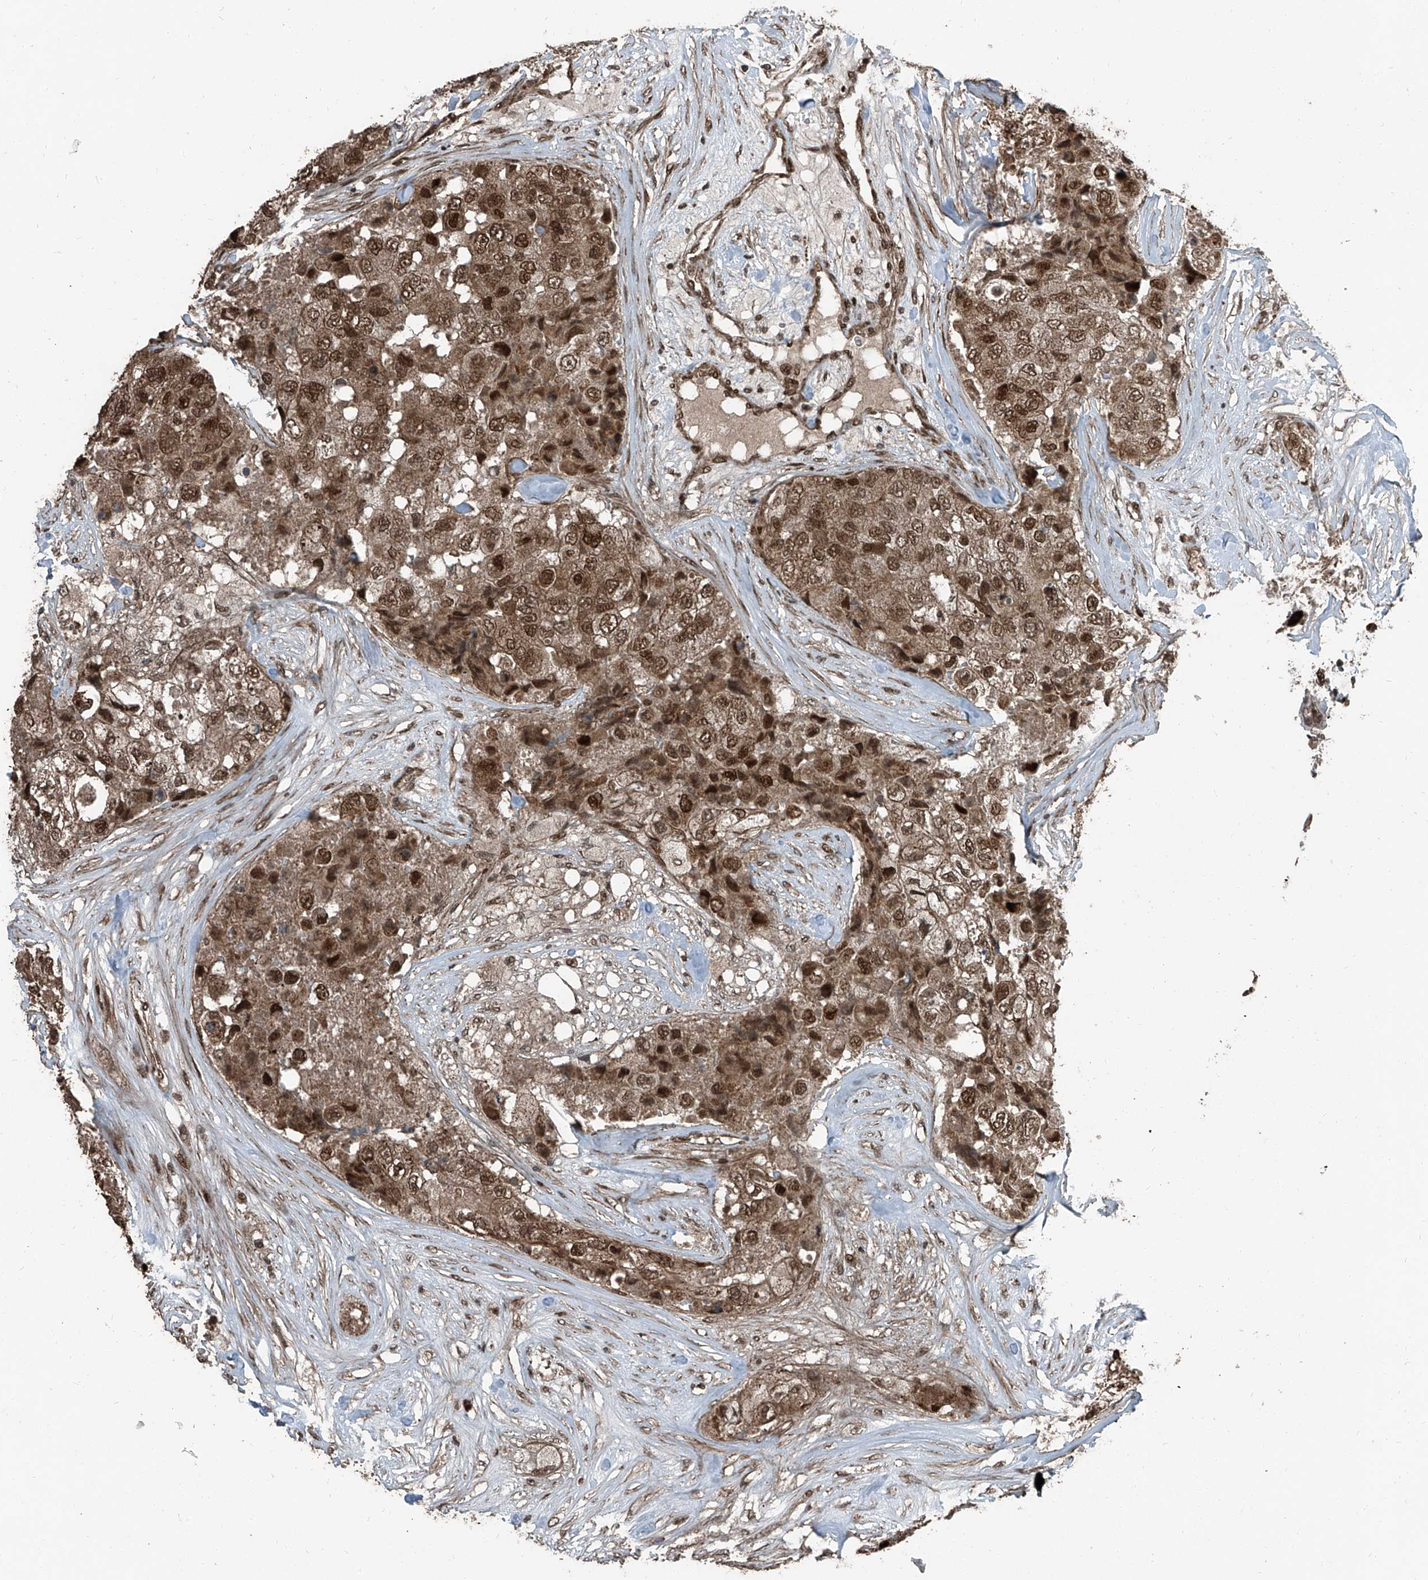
{"staining": {"intensity": "moderate", "quantity": ">75%", "location": "cytoplasmic/membranous,nuclear"}, "tissue": "breast cancer", "cell_type": "Tumor cells", "image_type": "cancer", "snomed": [{"axis": "morphology", "description": "Duct carcinoma"}, {"axis": "topography", "description": "Breast"}], "caption": "DAB immunohistochemical staining of breast cancer (intraductal carcinoma) reveals moderate cytoplasmic/membranous and nuclear protein staining in approximately >75% of tumor cells.", "gene": "ZNF570", "patient": {"sex": "female", "age": 62}}